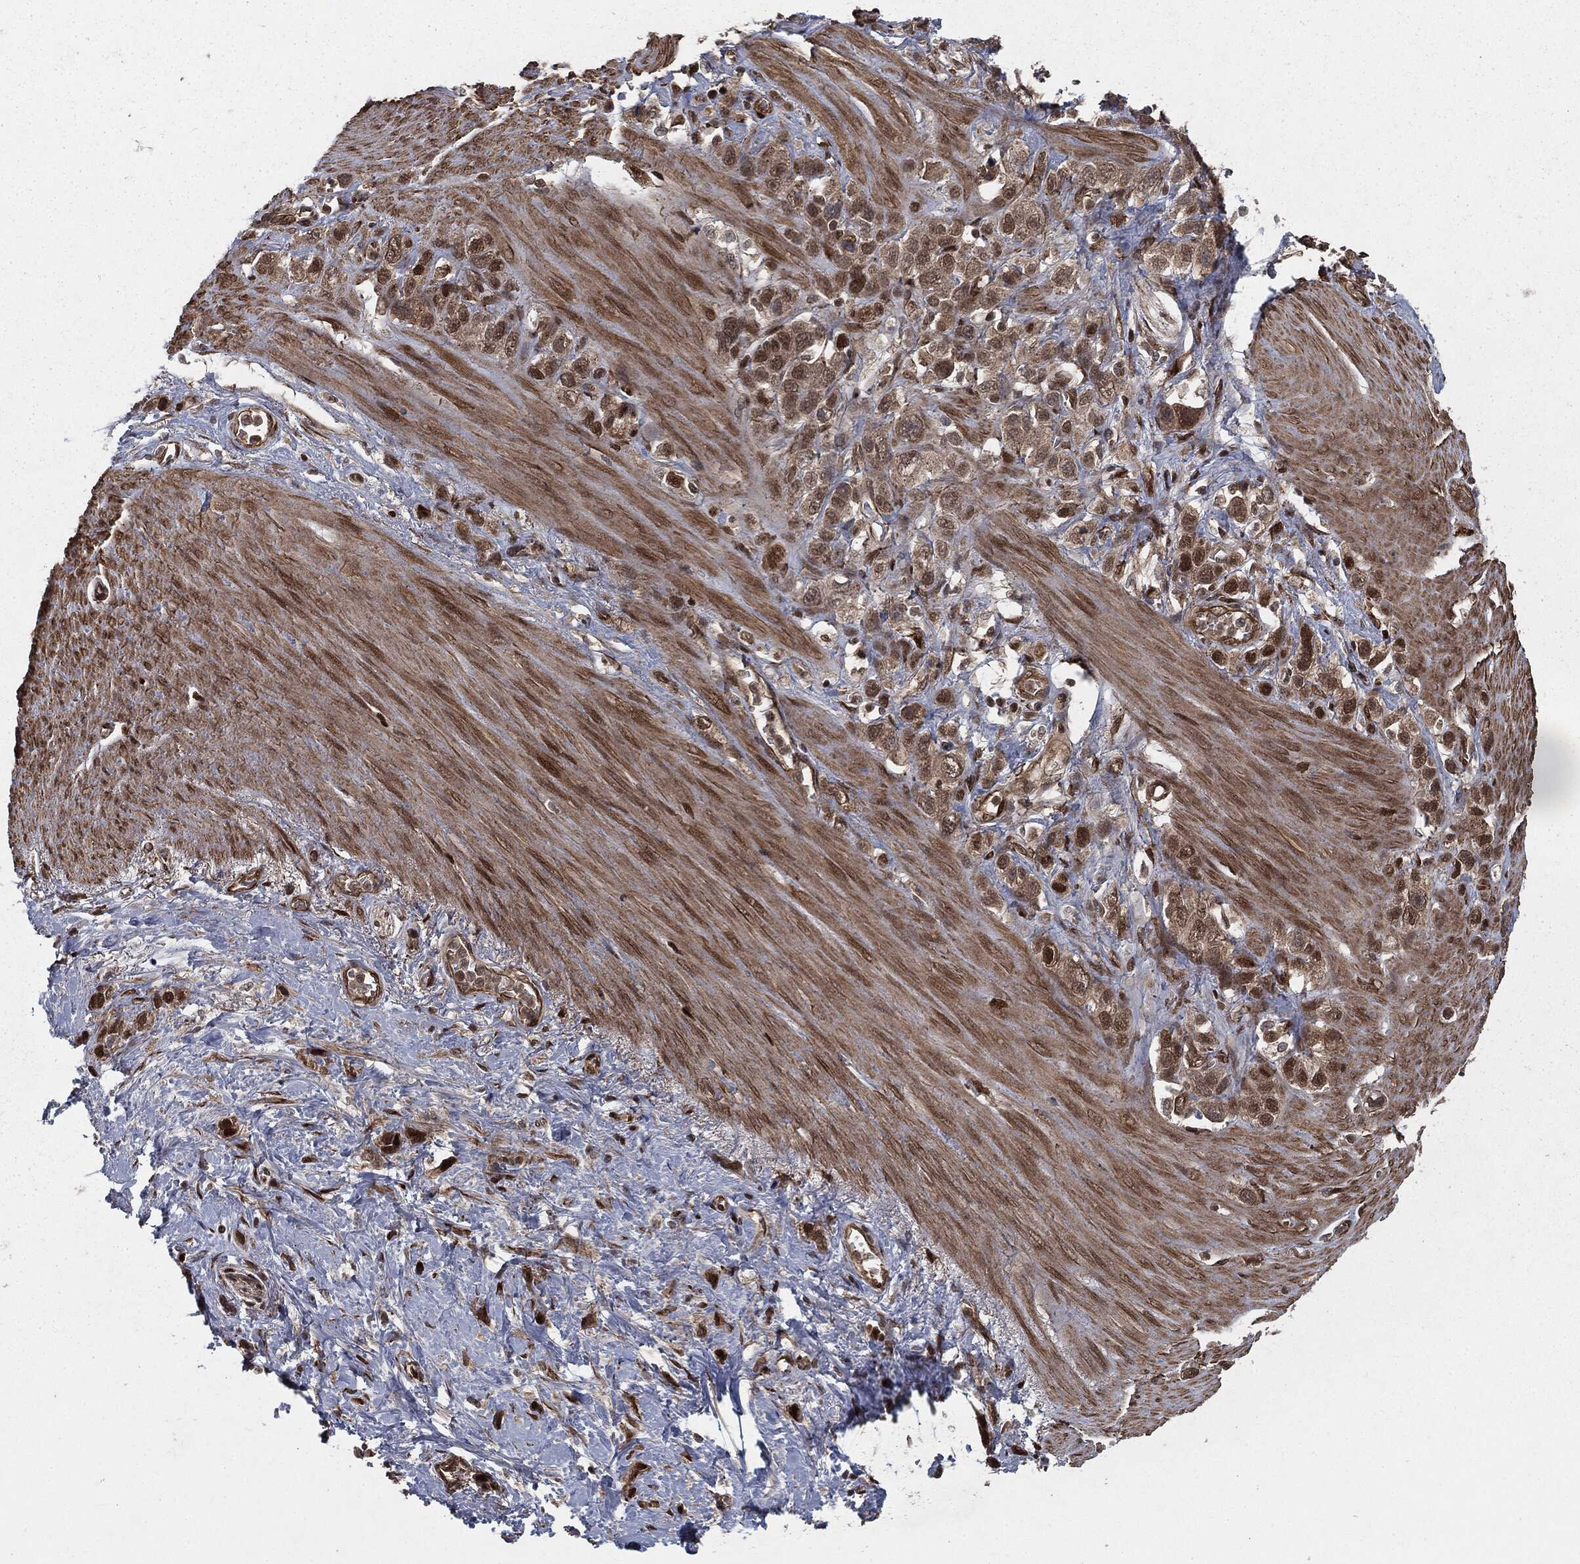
{"staining": {"intensity": "strong", "quantity": "<25%", "location": "nuclear"}, "tissue": "stomach cancer", "cell_type": "Tumor cells", "image_type": "cancer", "snomed": [{"axis": "morphology", "description": "Adenocarcinoma, NOS"}, {"axis": "topography", "description": "Stomach"}], "caption": "An IHC photomicrograph of neoplastic tissue is shown. Protein staining in brown shows strong nuclear positivity in stomach adenocarcinoma within tumor cells.", "gene": "RANBP9", "patient": {"sex": "female", "age": 65}}